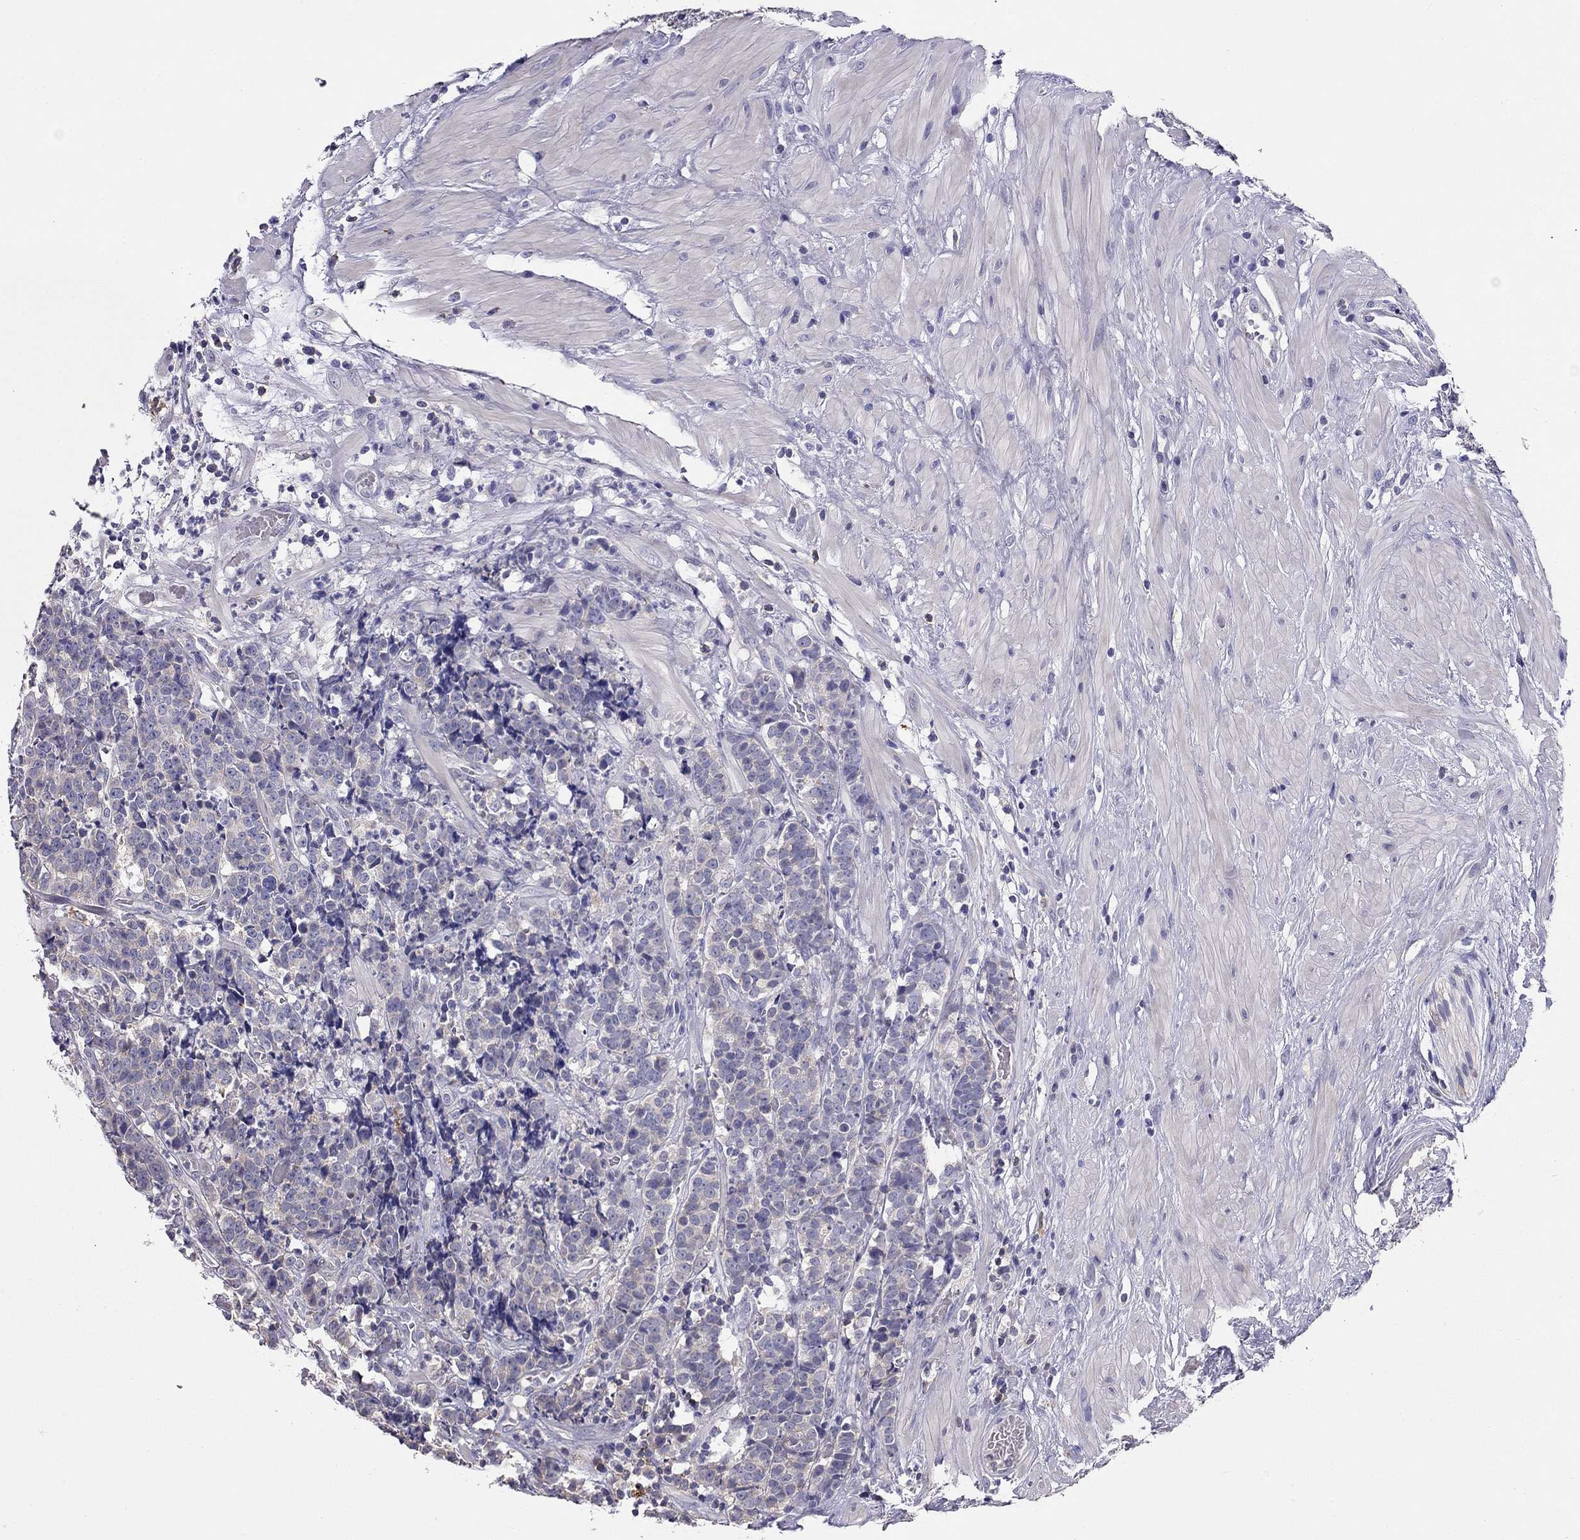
{"staining": {"intensity": "weak", "quantity": "<25%", "location": "cytoplasmic/membranous"}, "tissue": "prostate cancer", "cell_type": "Tumor cells", "image_type": "cancer", "snomed": [{"axis": "morphology", "description": "Adenocarcinoma, NOS"}, {"axis": "topography", "description": "Prostate"}], "caption": "There is no significant staining in tumor cells of adenocarcinoma (prostate). (Brightfield microscopy of DAB (3,3'-diaminobenzidine) immunohistochemistry at high magnification).", "gene": "CITED1", "patient": {"sex": "male", "age": 67}}